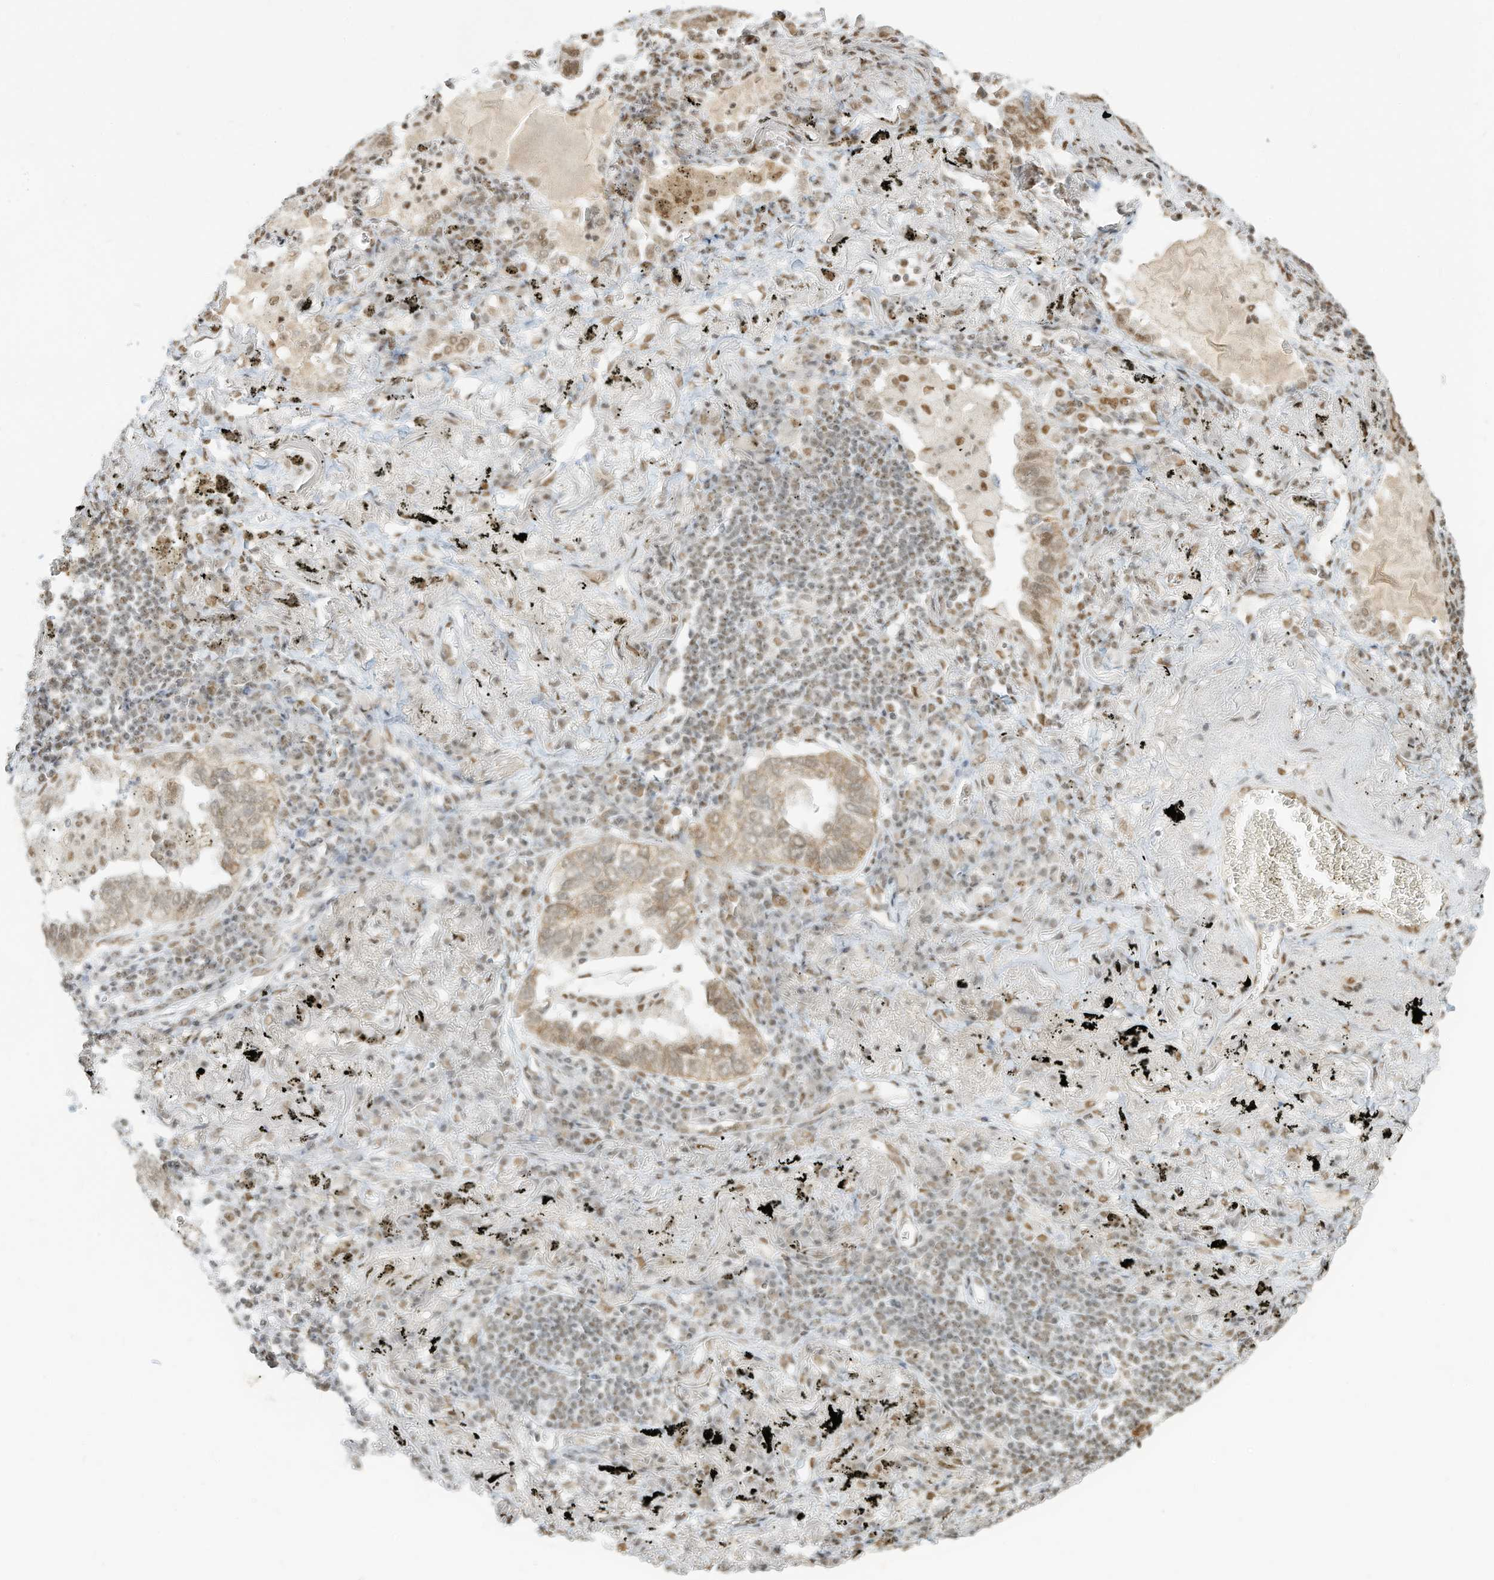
{"staining": {"intensity": "weak", "quantity": "25%-75%", "location": "nuclear"}, "tissue": "lung cancer", "cell_type": "Tumor cells", "image_type": "cancer", "snomed": [{"axis": "morphology", "description": "Adenocarcinoma, NOS"}, {"axis": "topography", "description": "Lung"}], "caption": "This is an image of IHC staining of adenocarcinoma (lung), which shows weak expression in the nuclear of tumor cells.", "gene": "NHSL1", "patient": {"sex": "male", "age": 65}}